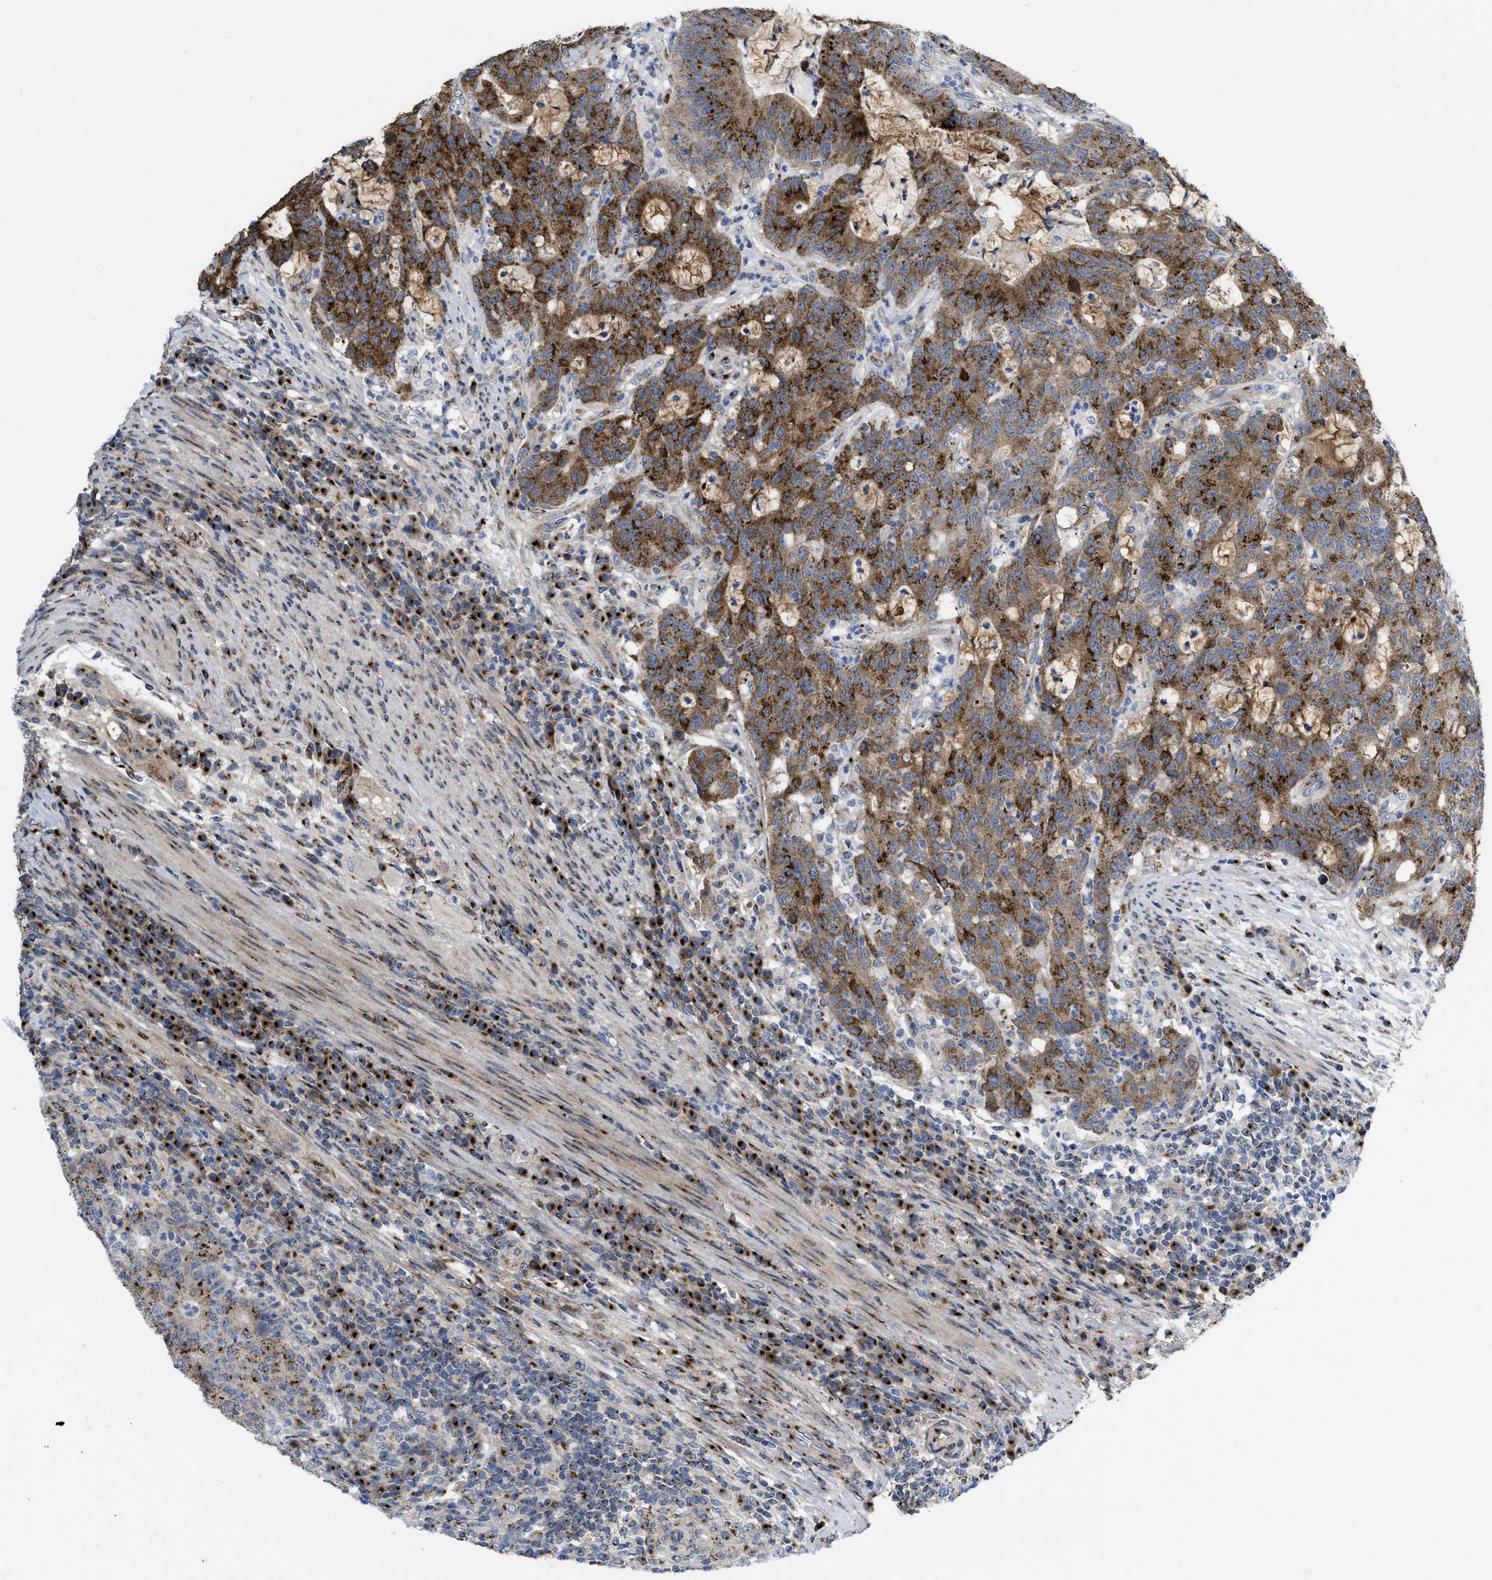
{"staining": {"intensity": "strong", "quantity": "25%-75%", "location": "cytoplasmic/membranous"}, "tissue": "colorectal cancer", "cell_type": "Tumor cells", "image_type": "cancer", "snomed": [{"axis": "morphology", "description": "Normal tissue, NOS"}, {"axis": "morphology", "description": "Adenocarcinoma, NOS"}, {"axis": "topography", "description": "Colon"}], "caption": "Immunohistochemistry photomicrograph of colorectal cancer stained for a protein (brown), which shows high levels of strong cytoplasmic/membranous expression in about 25%-75% of tumor cells.", "gene": "ZNF70", "patient": {"sex": "female", "age": 75}}